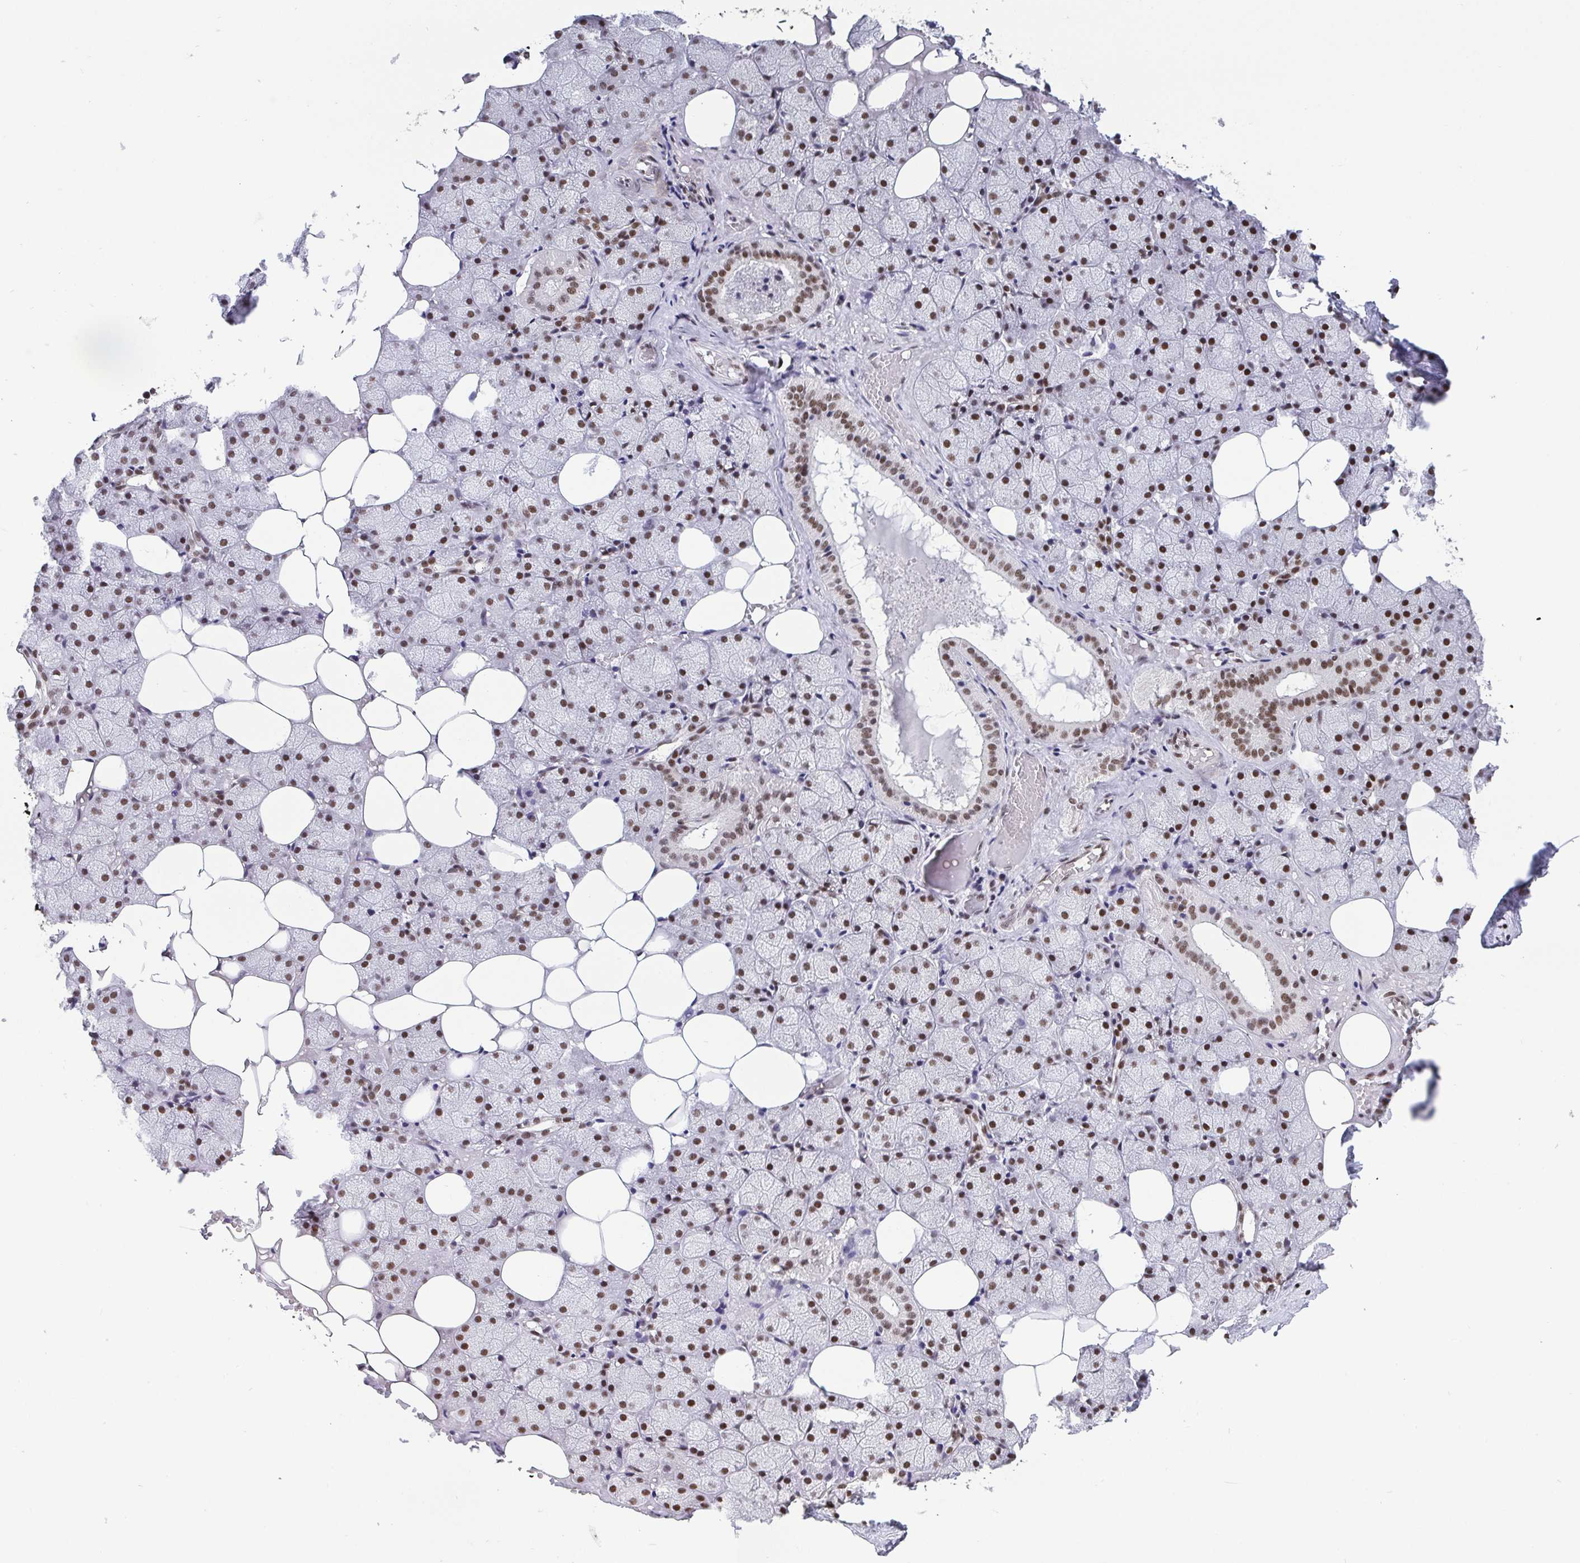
{"staining": {"intensity": "moderate", "quantity": "25%-75%", "location": "nuclear"}, "tissue": "salivary gland", "cell_type": "Glandular cells", "image_type": "normal", "snomed": [{"axis": "morphology", "description": "Normal tissue, NOS"}, {"axis": "topography", "description": "Salivary gland"}], "caption": "DAB immunohistochemical staining of unremarkable salivary gland demonstrates moderate nuclear protein positivity in approximately 25%-75% of glandular cells.", "gene": "CTCF", "patient": {"sex": "male", "age": 38}}